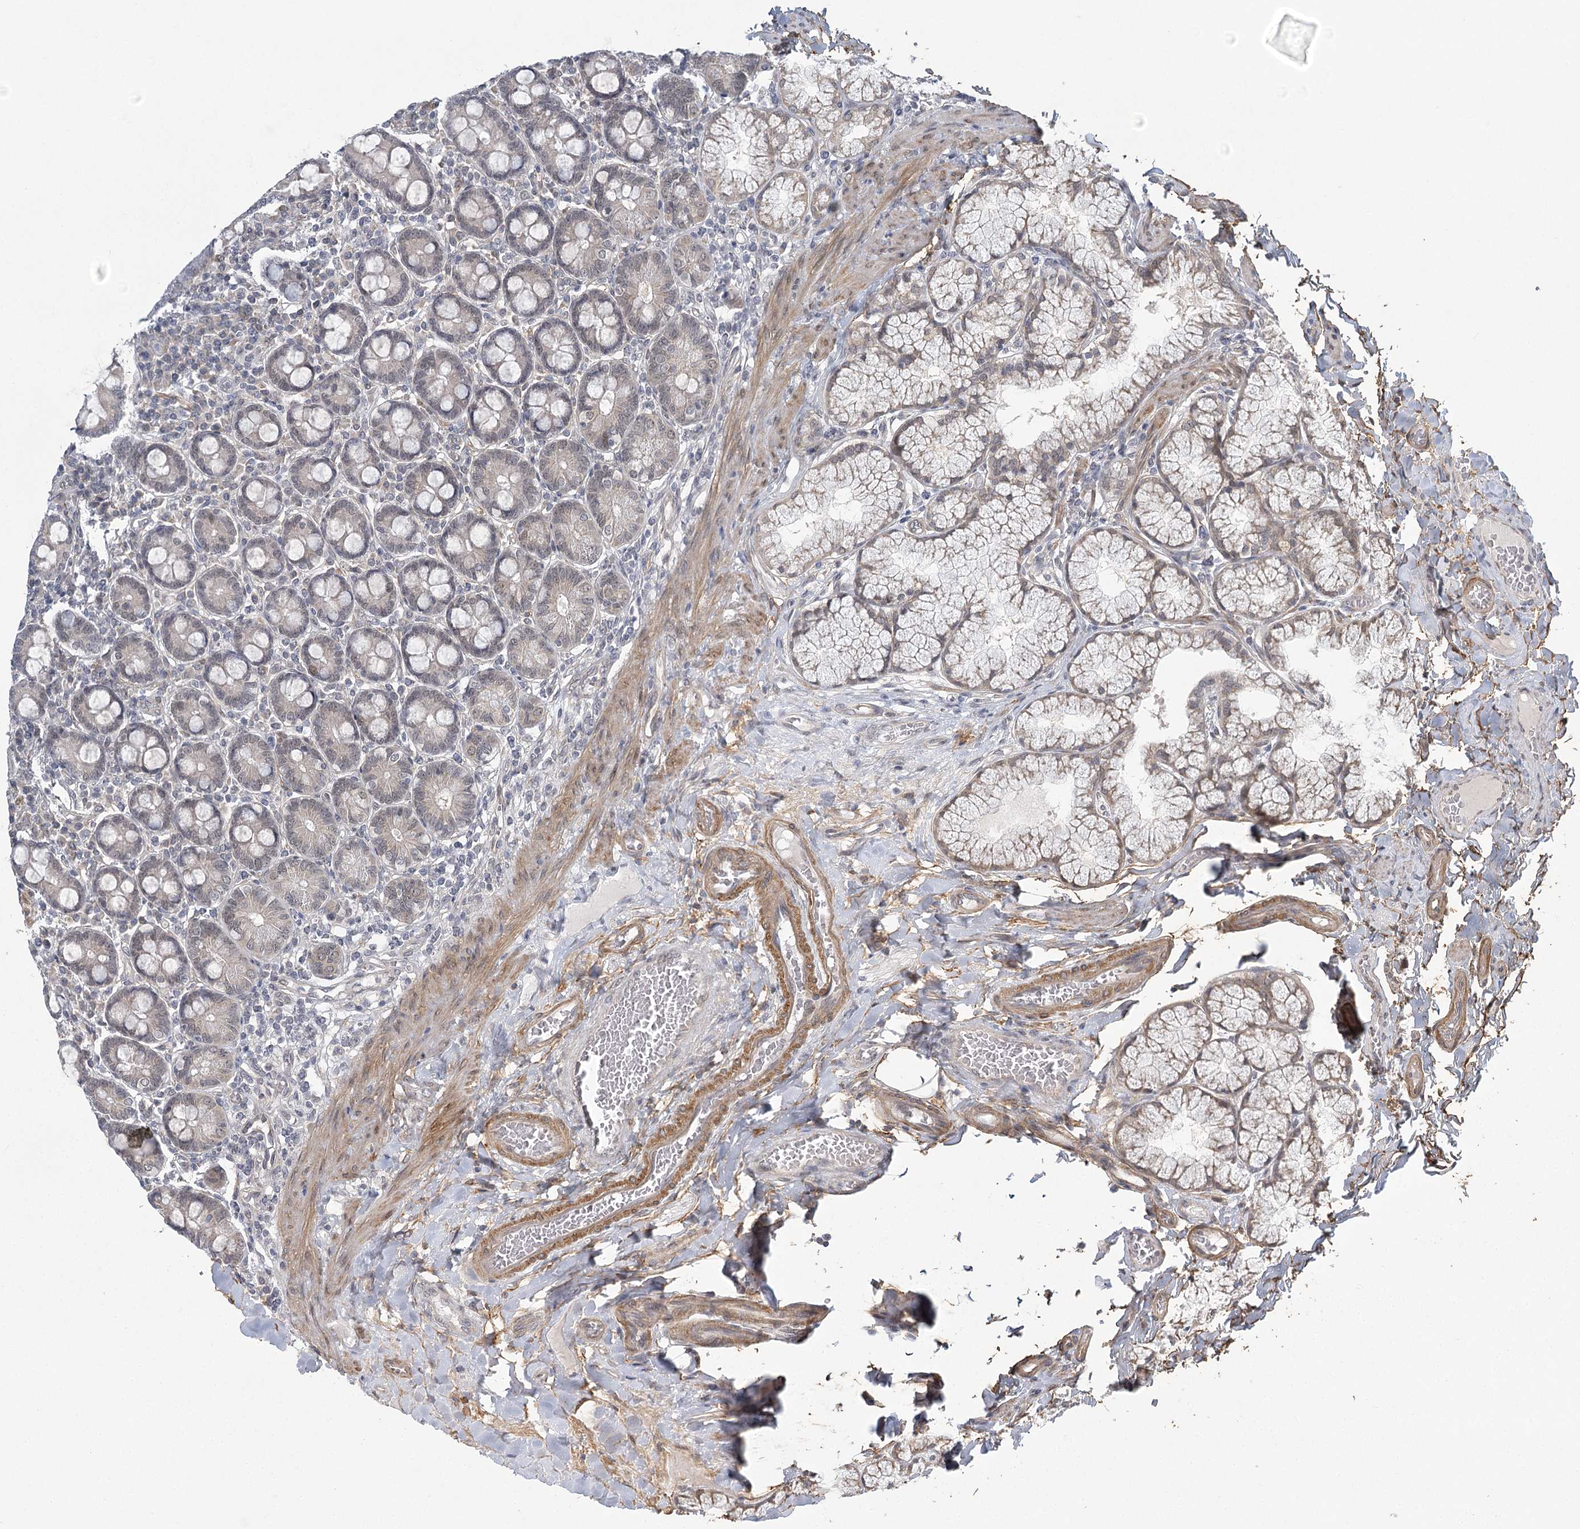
{"staining": {"intensity": "weak", "quantity": "25%-75%", "location": "nuclear"}, "tissue": "duodenum", "cell_type": "Glandular cells", "image_type": "normal", "snomed": [{"axis": "morphology", "description": "Normal tissue, NOS"}, {"axis": "topography", "description": "Duodenum"}], "caption": "Protein expression by immunohistochemistry (IHC) displays weak nuclear staining in about 25%-75% of glandular cells in normal duodenum. Using DAB (3,3'-diaminobenzidine) (brown) and hematoxylin (blue) stains, captured at high magnification using brightfield microscopy.", "gene": "MED28", "patient": {"sex": "male", "age": 50}}